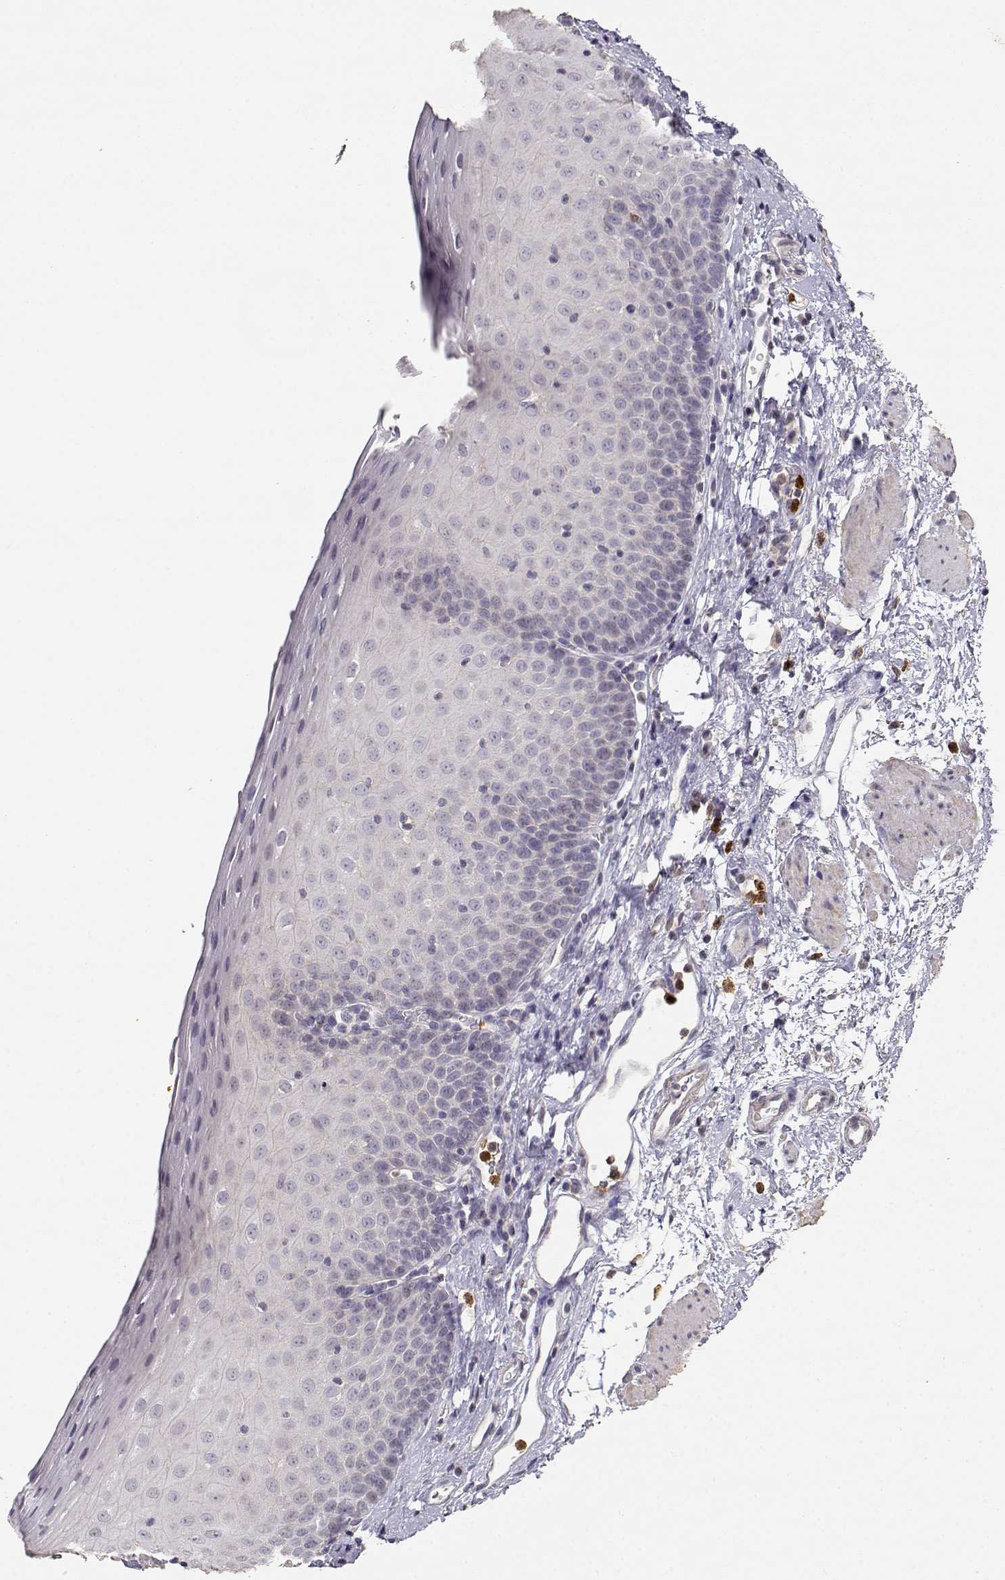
{"staining": {"intensity": "negative", "quantity": "none", "location": "none"}, "tissue": "esophagus", "cell_type": "Squamous epithelial cells", "image_type": "normal", "snomed": [{"axis": "morphology", "description": "Normal tissue, NOS"}, {"axis": "topography", "description": "Esophagus"}], "caption": "An immunohistochemistry (IHC) histopathology image of normal esophagus is shown. There is no staining in squamous epithelial cells of esophagus. (DAB (3,3'-diaminobenzidine) immunohistochemistry with hematoxylin counter stain).", "gene": "TNFRSF10C", "patient": {"sex": "female", "age": 64}}